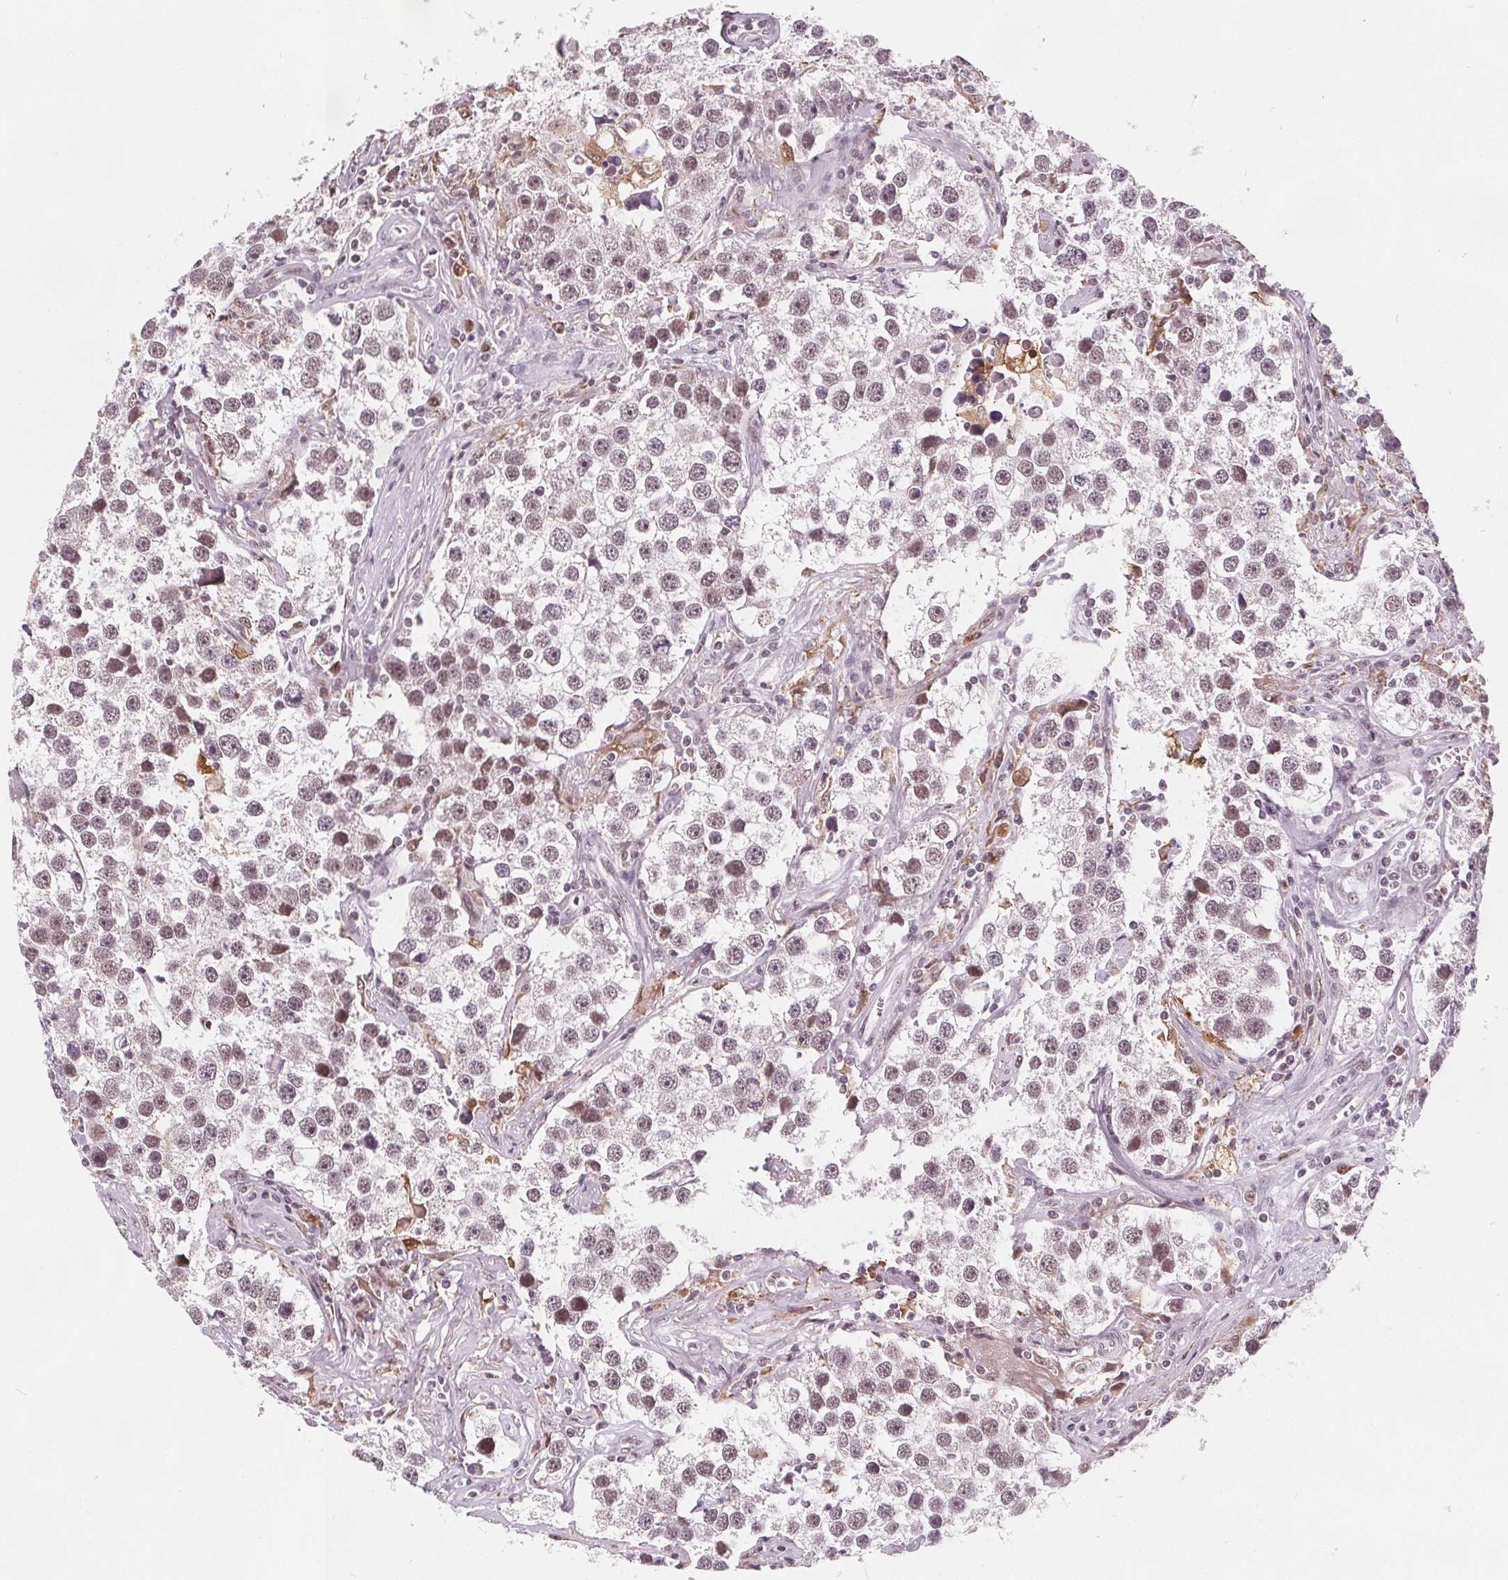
{"staining": {"intensity": "moderate", "quantity": "25%-75%", "location": "nuclear"}, "tissue": "testis cancer", "cell_type": "Tumor cells", "image_type": "cancer", "snomed": [{"axis": "morphology", "description": "Seminoma, NOS"}, {"axis": "topography", "description": "Testis"}], "caption": "Testis cancer was stained to show a protein in brown. There is medium levels of moderate nuclear positivity in about 25%-75% of tumor cells.", "gene": "DPM2", "patient": {"sex": "male", "age": 49}}